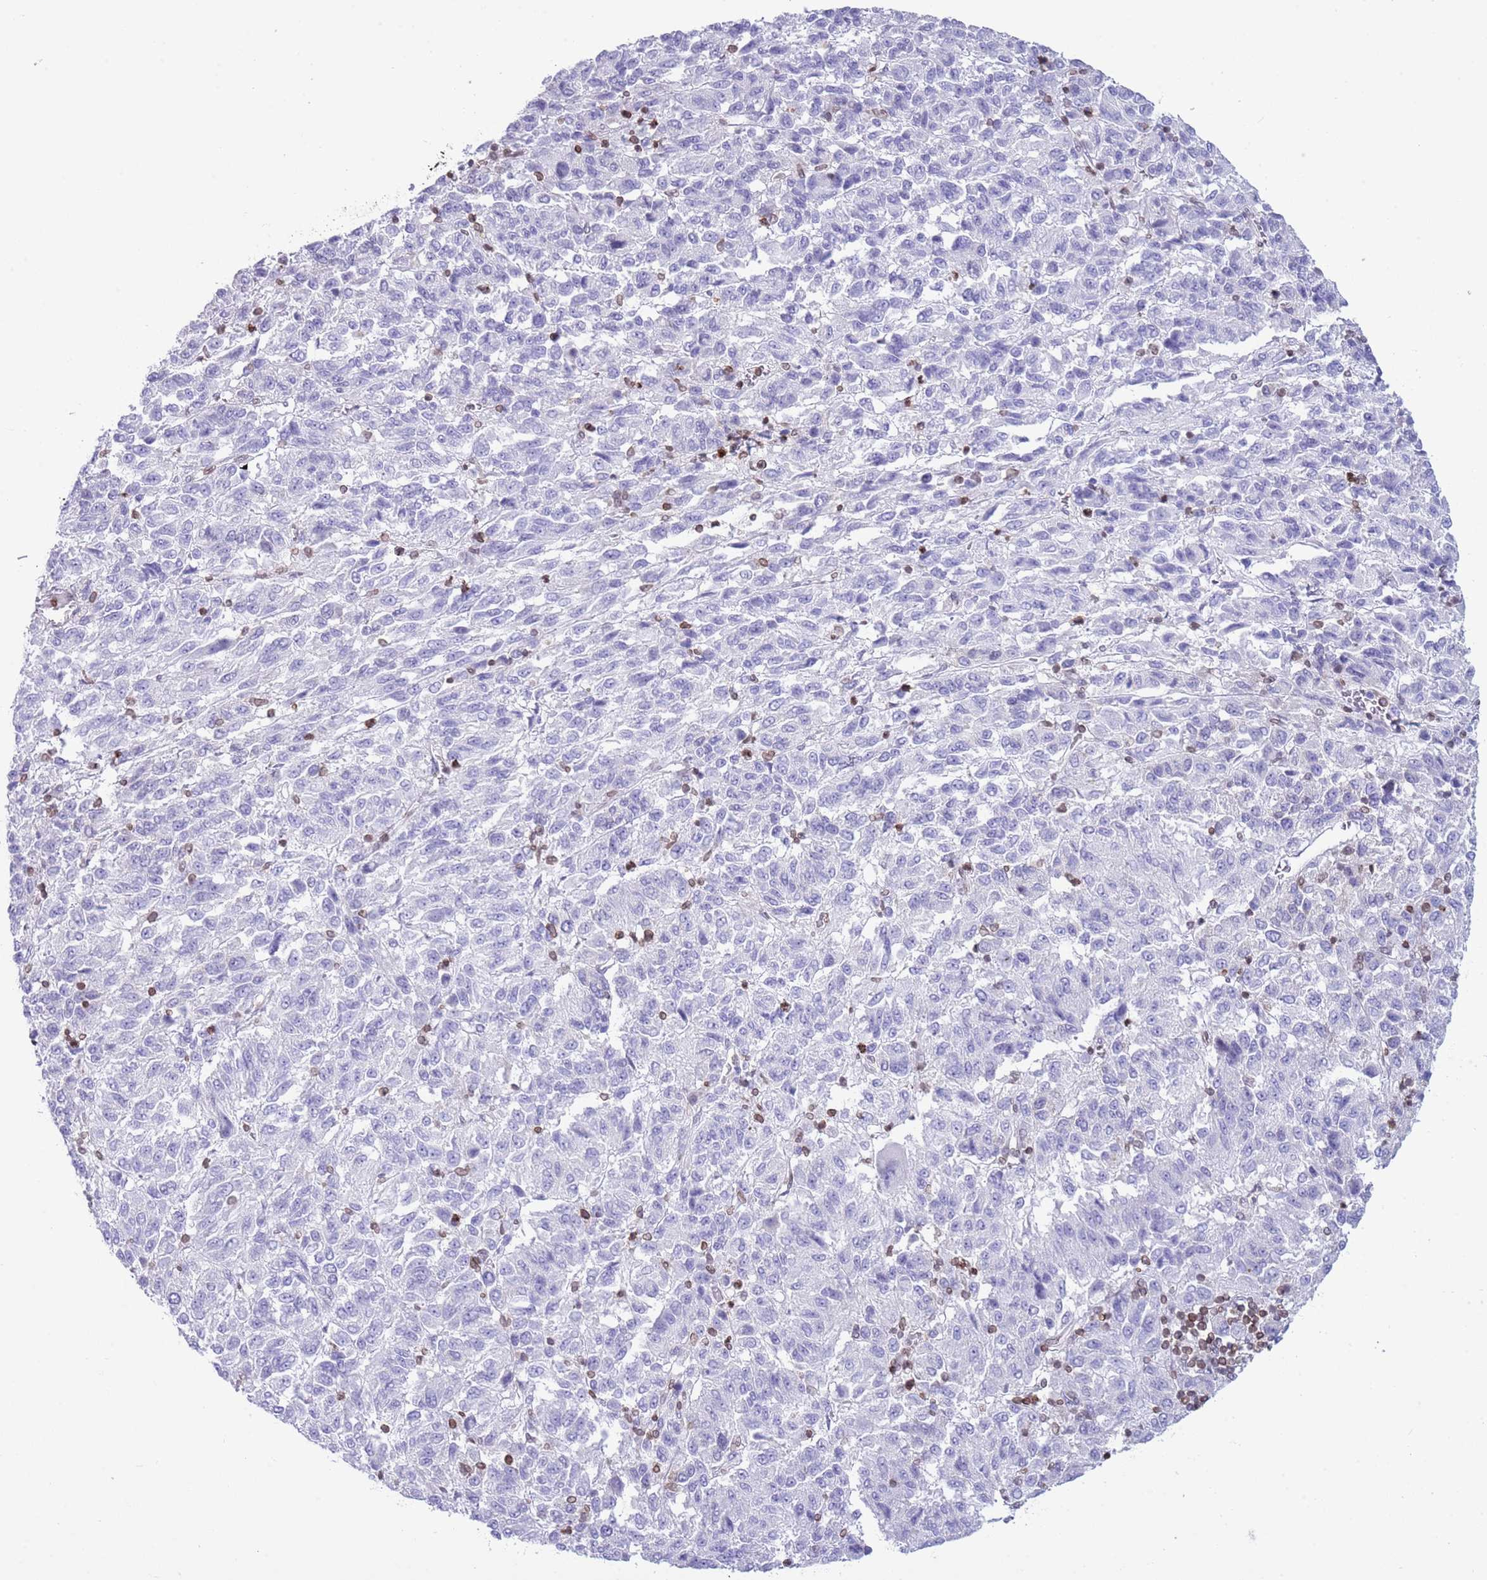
{"staining": {"intensity": "negative", "quantity": "none", "location": "none"}, "tissue": "melanoma", "cell_type": "Tumor cells", "image_type": "cancer", "snomed": [{"axis": "morphology", "description": "Malignant melanoma, Metastatic site"}, {"axis": "topography", "description": "Lung"}], "caption": "Immunohistochemistry micrograph of malignant melanoma (metastatic site) stained for a protein (brown), which reveals no positivity in tumor cells.", "gene": "LBR", "patient": {"sex": "male", "age": 64}}